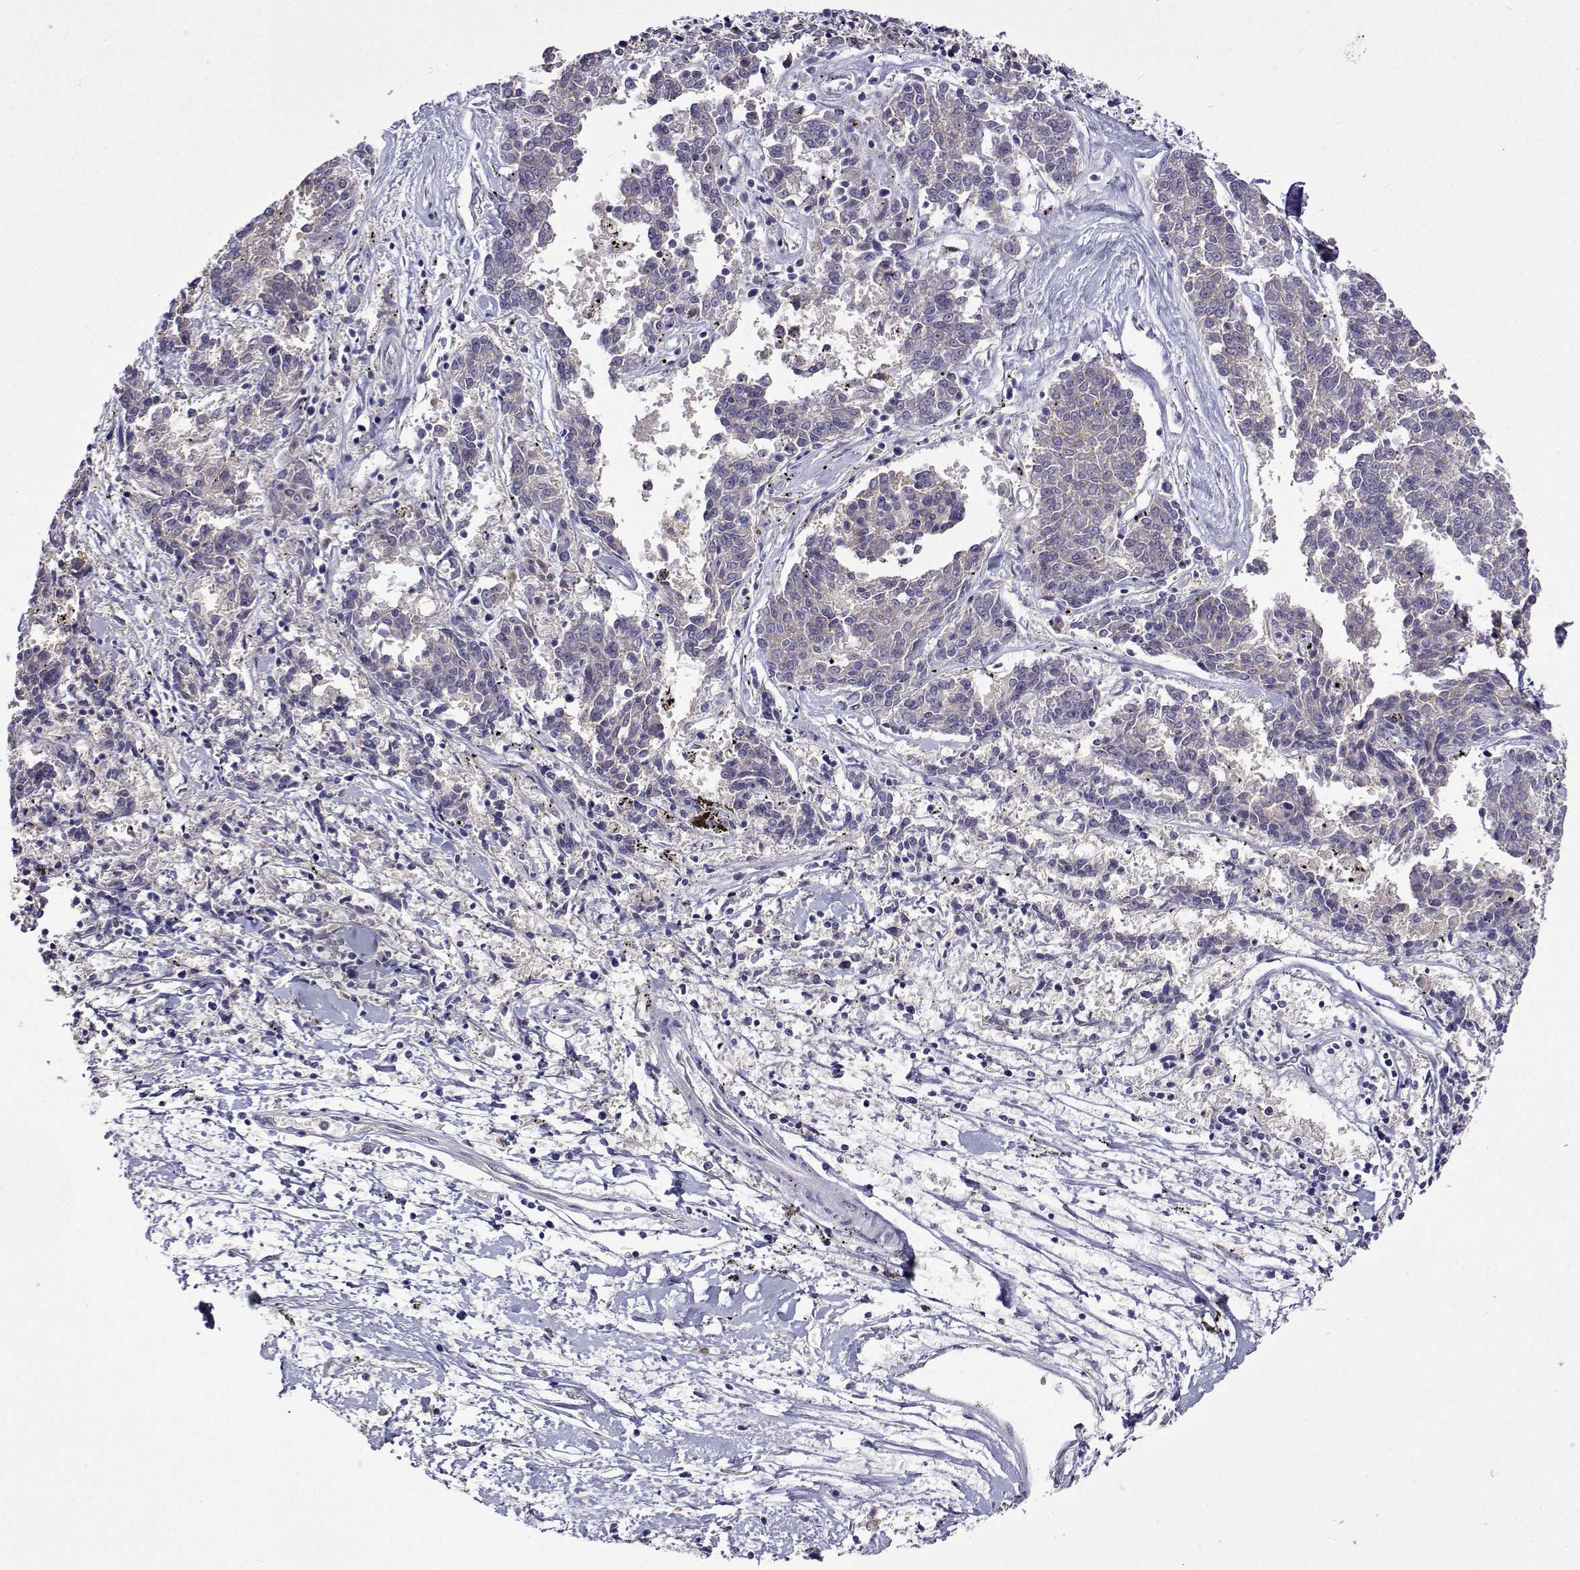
{"staining": {"intensity": "negative", "quantity": "none", "location": "none"}, "tissue": "melanoma", "cell_type": "Tumor cells", "image_type": "cancer", "snomed": [{"axis": "morphology", "description": "Malignant melanoma, NOS"}, {"axis": "topography", "description": "Skin"}], "caption": "Protein analysis of melanoma demonstrates no significant staining in tumor cells.", "gene": "SULT2A1", "patient": {"sex": "female", "age": 72}}